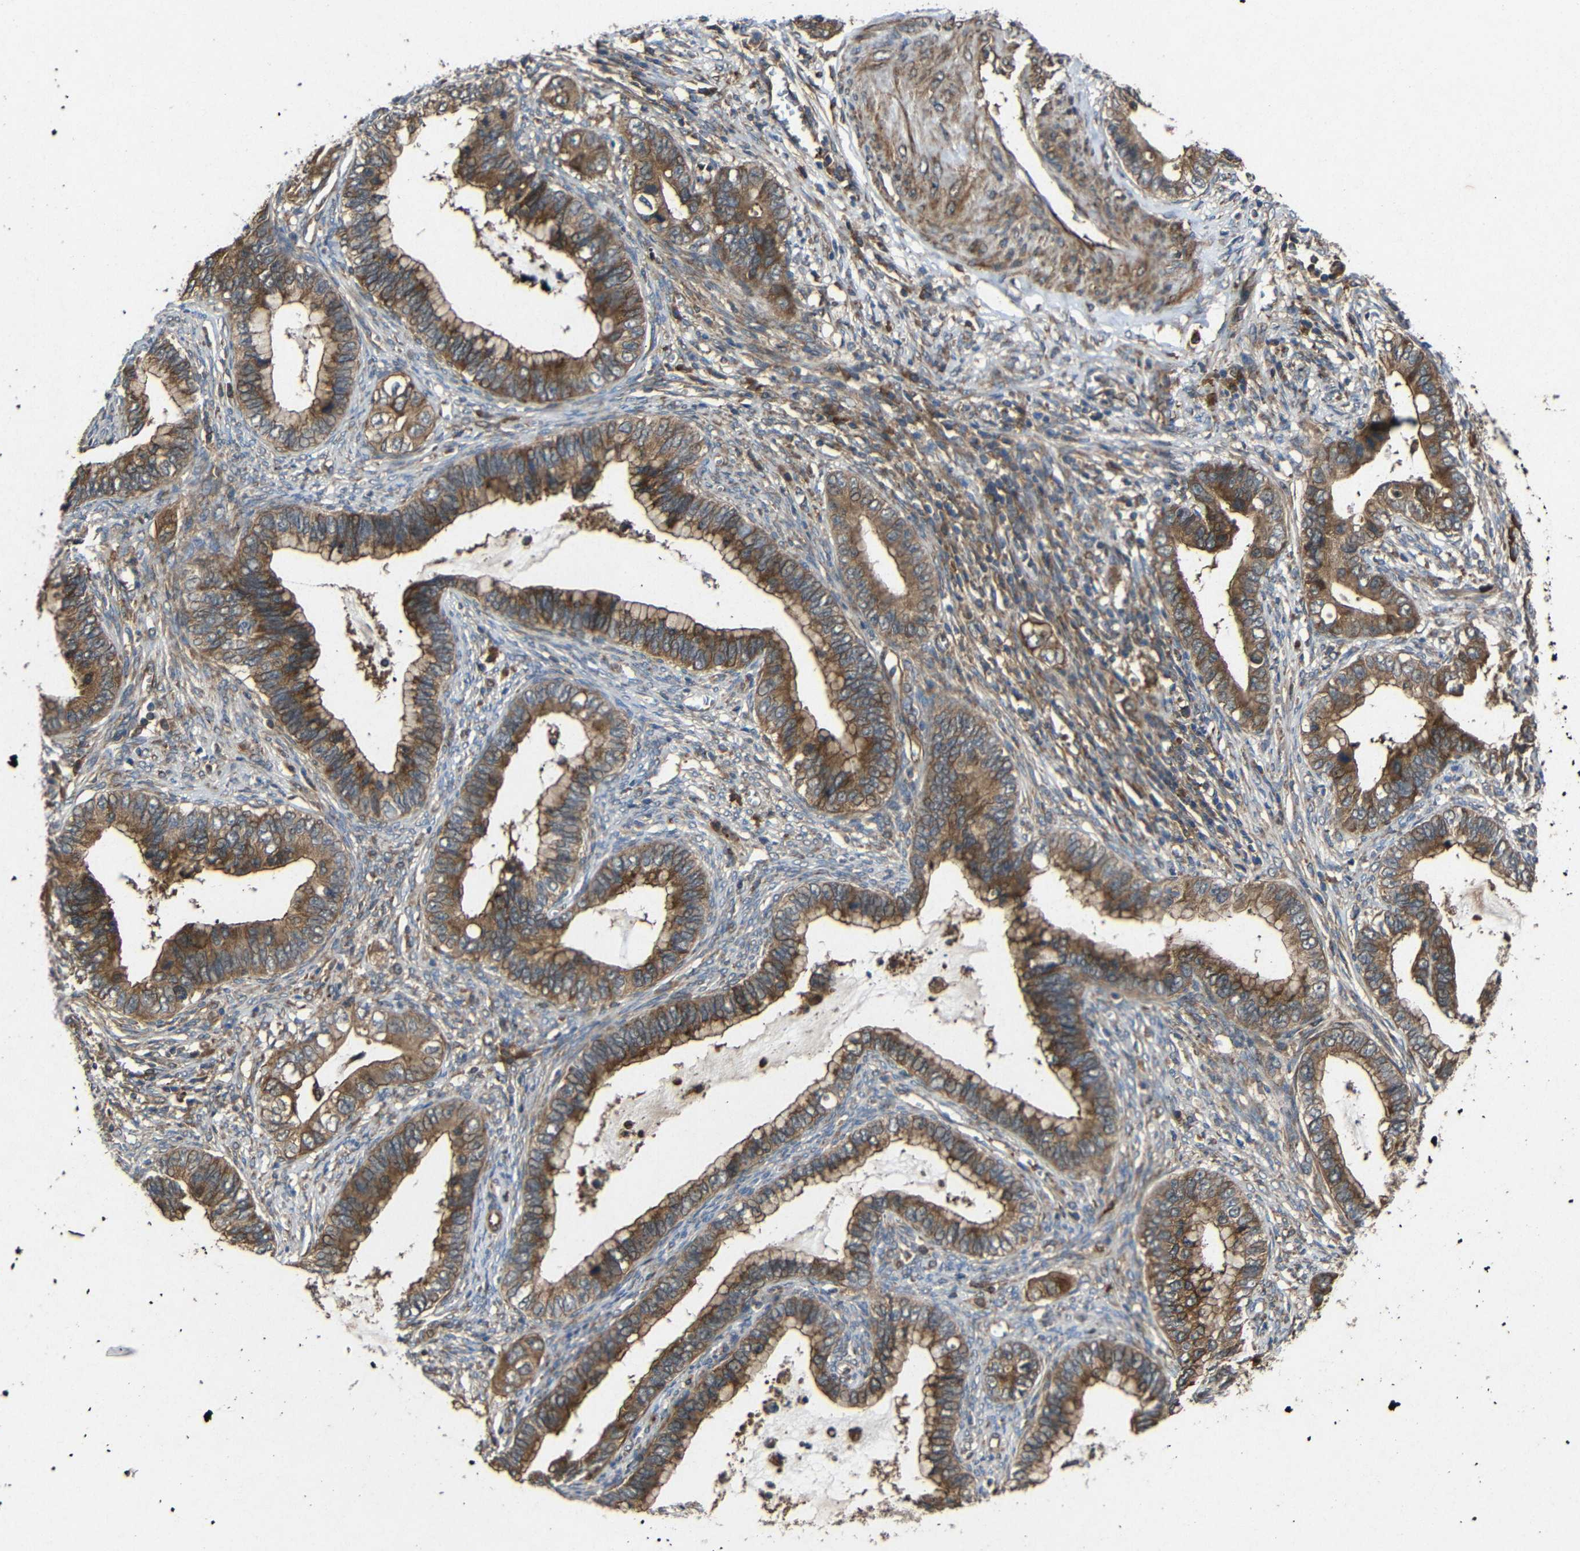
{"staining": {"intensity": "strong", "quantity": ">75%", "location": "cytoplasmic/membranous"}, "tissue": "cervical cancer", "cell_type": "Tumor cells", "image_type": "cancer", "snomed": [{"axis": "morphology", "description": "Adenocarcinoma, NOS"}, {"axis": "topography", "description": "Cervix"}], "caption": "Cervical cancer was stained to show a protein in brown. There is high levels of strong cytoplasmic/membranous expression in approximately >75% of tumor cells.", "gene": "EIF2S1", "patient": {"sex": "female", "age": 44}}